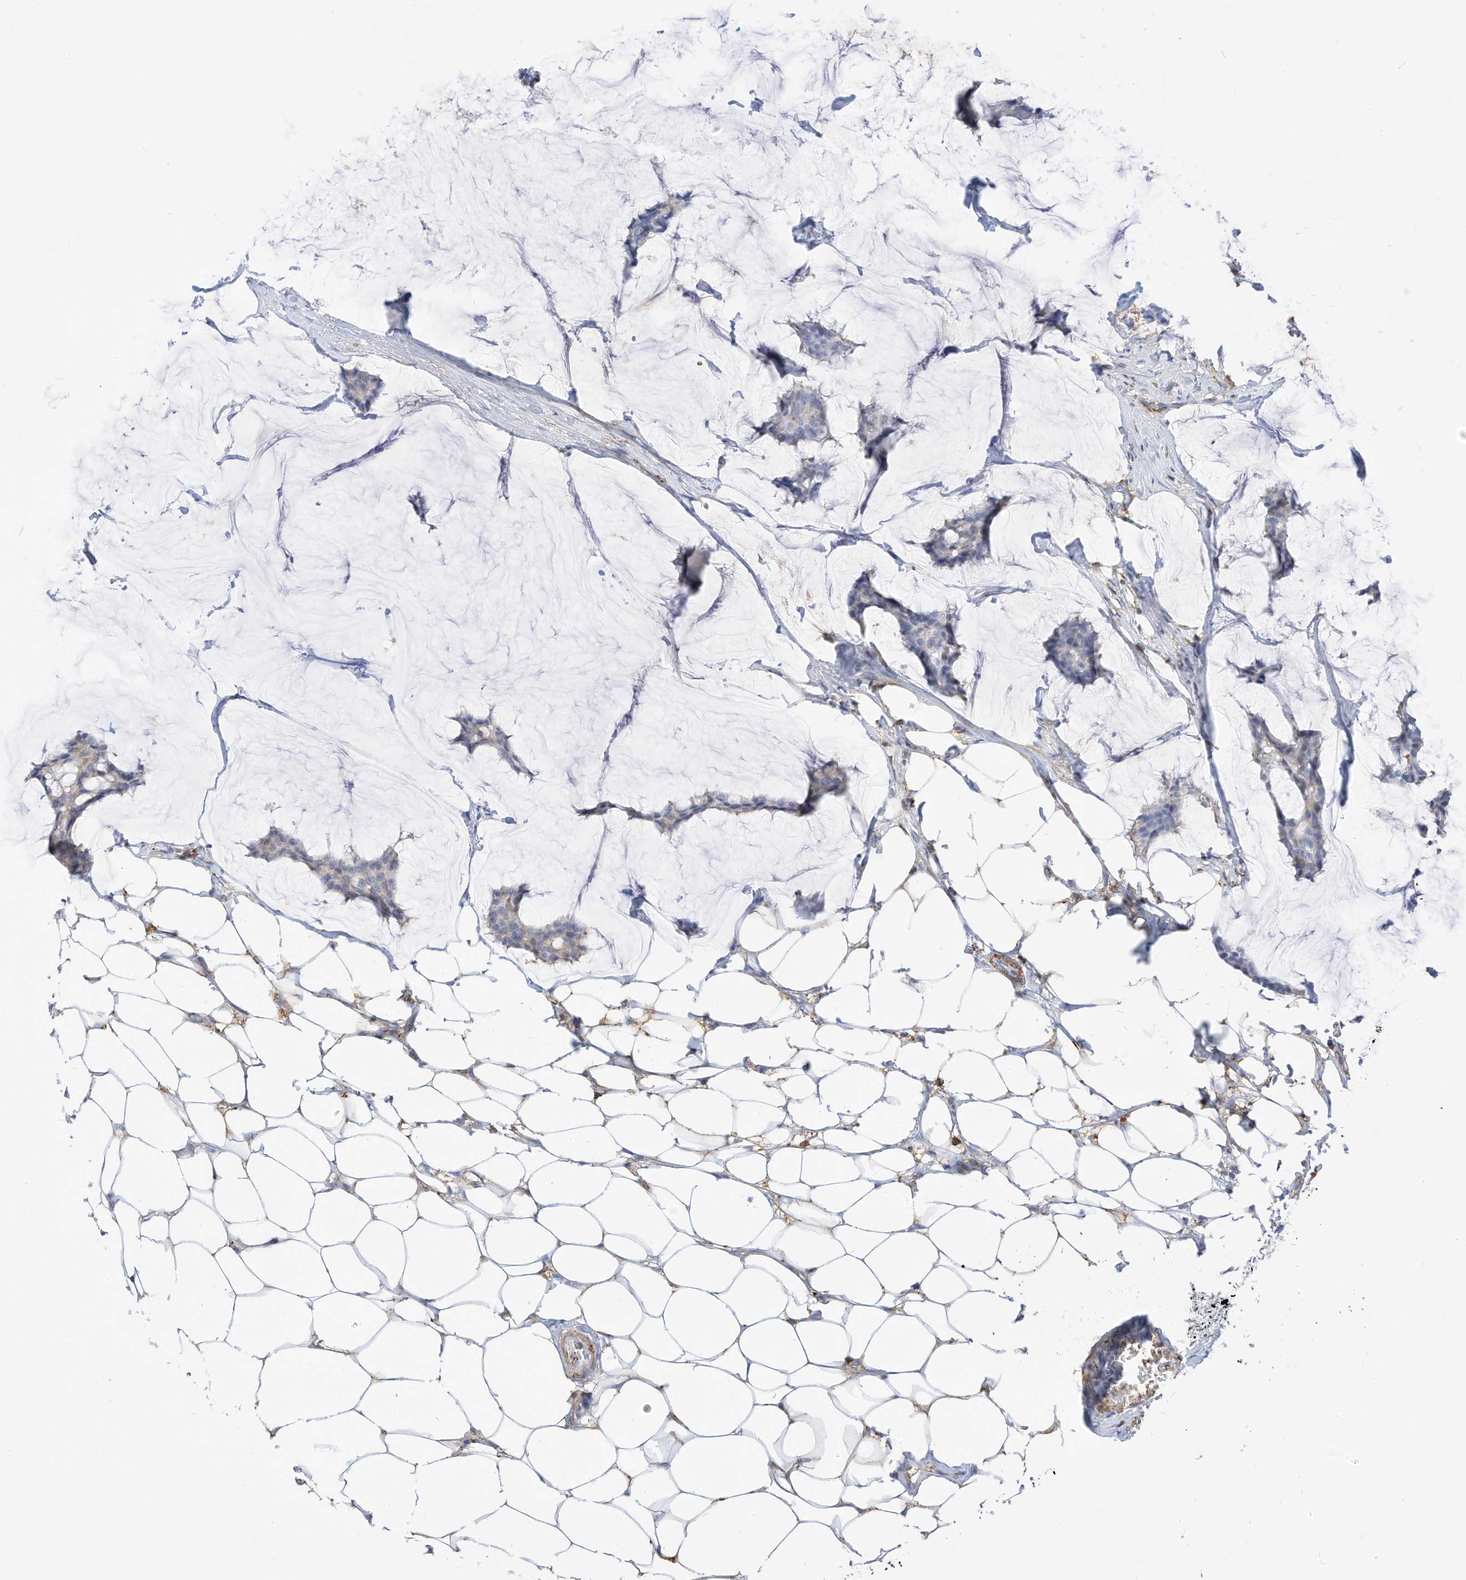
{"staining": {"intensity": "negative", "quantity": "none", "location": "none"}, "tissue": "breast cancer", "cell_type": "Tumor cells", "image_type": "cancer", "snomed": [{"axis": "morphology", "description": "Duct carcinoma"}, {"axis": "topography", "description": "Breast"}], "caption": "IHC image of human infiltrating ductal carcinoma (breast) stained for a protein (brown), which demonstrates no positivity in tumor cells. (Brightfield microscopy of DAB immunohistochemistry at high magnification).", "gene": "TXNDC9", "patient": {"sex": "female", "age": 93}}